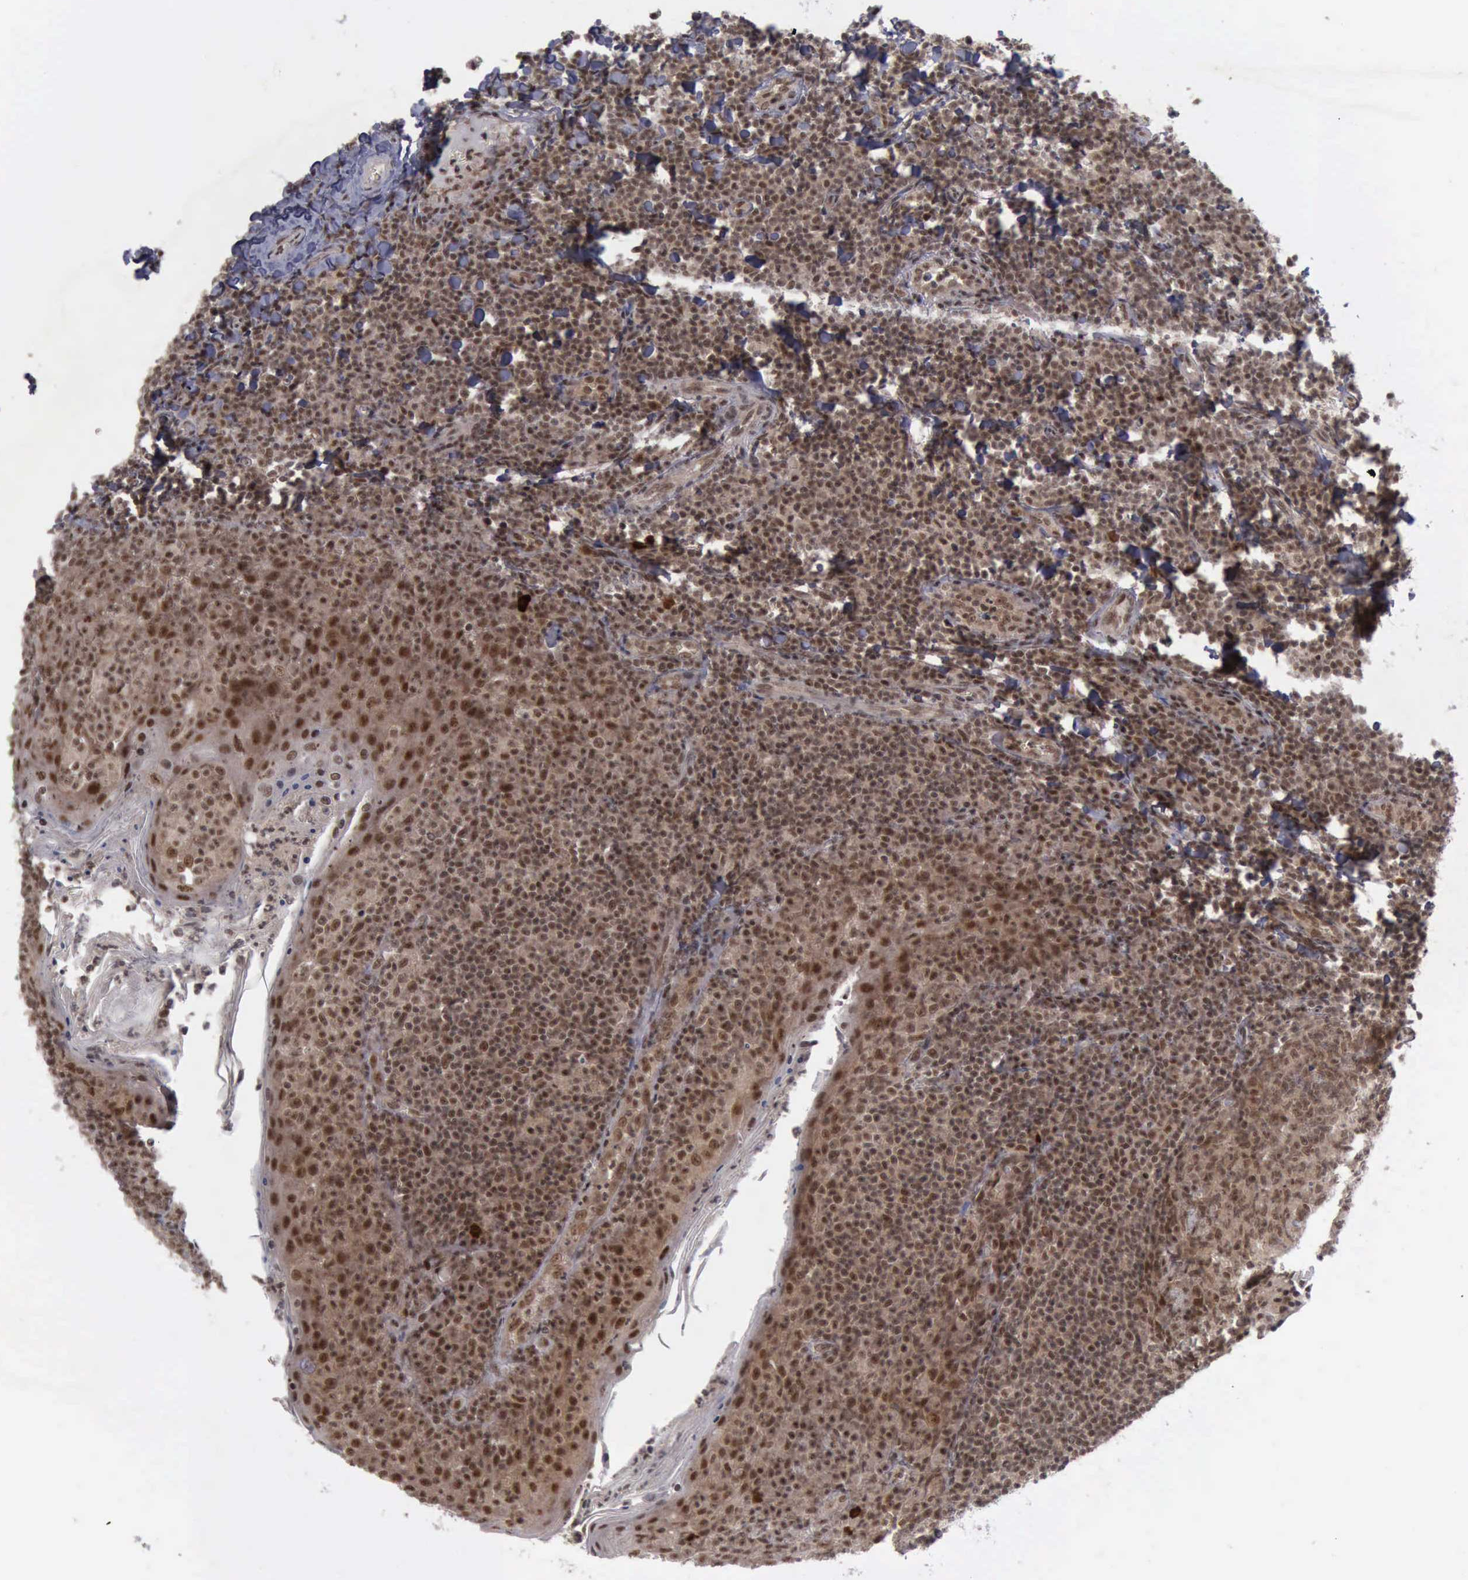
{"staining": {"intensity": "strong", "quantity": ">75%", "location": "cytoplasmic/membranous,nuclear"}, "tissue": "tonsil", "cell_type": "Germinal center cells", "image_type": "normal", "snomed": [{"axis": "morphology", "description": "Normal tissue, NOS"}, {"axis": "topography", "description": "Tonsil"}], "caption": "Brown immunohistochemical staining in unremarkable human tonsil exhibits strong cytoplasmic/membranous,nuclear staining in about >75% of germinal center cells. Nuclei are stained in blue.", "gene": "ATM", "patient": {"sex": "male", "age": 31}}